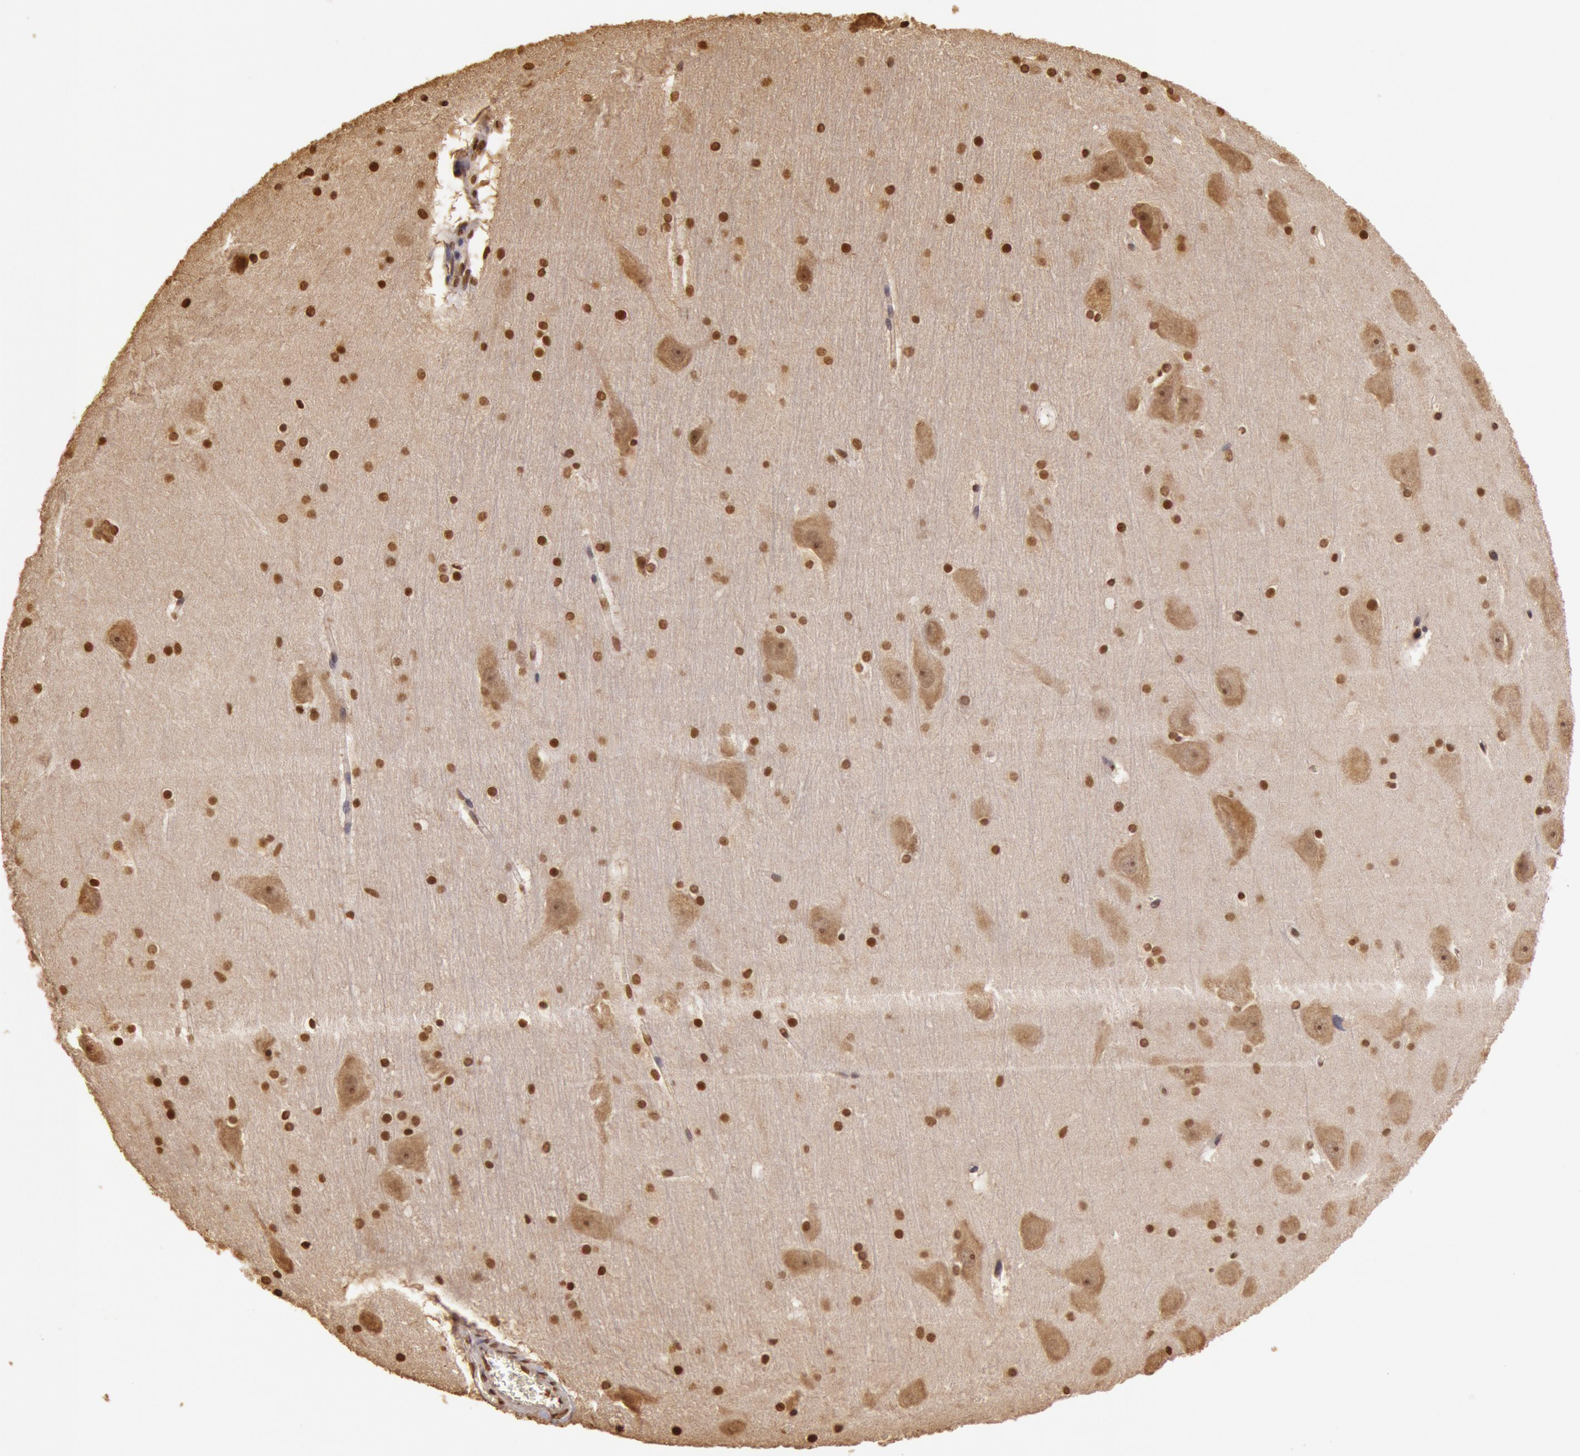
{"staining": {"intensity": "moderate", "quantity": ">75%", "location": "nuclear"}, "tissue": "hippocampus", "cell_type": "Glial cells", "image_type": "normal", "snomed": [{"axis": "morphology", "description": "Normal tissue, NOS"}, {"axis": "topography", "description": "Hippocampus"}], "caption": "Immunohistochemistry (IHC) staining of benign hippocampus, which reveals medium levels of moderate nuclear expression in about >75% of glial cells indicating moderate nuclear protein positivity. The staining was performed using DAB (brown) for protein detection and nuclei were counterstained in hematoxylin (blue).", "gene": "SOD1", "patient": {"sex": "female", "age": 54}}